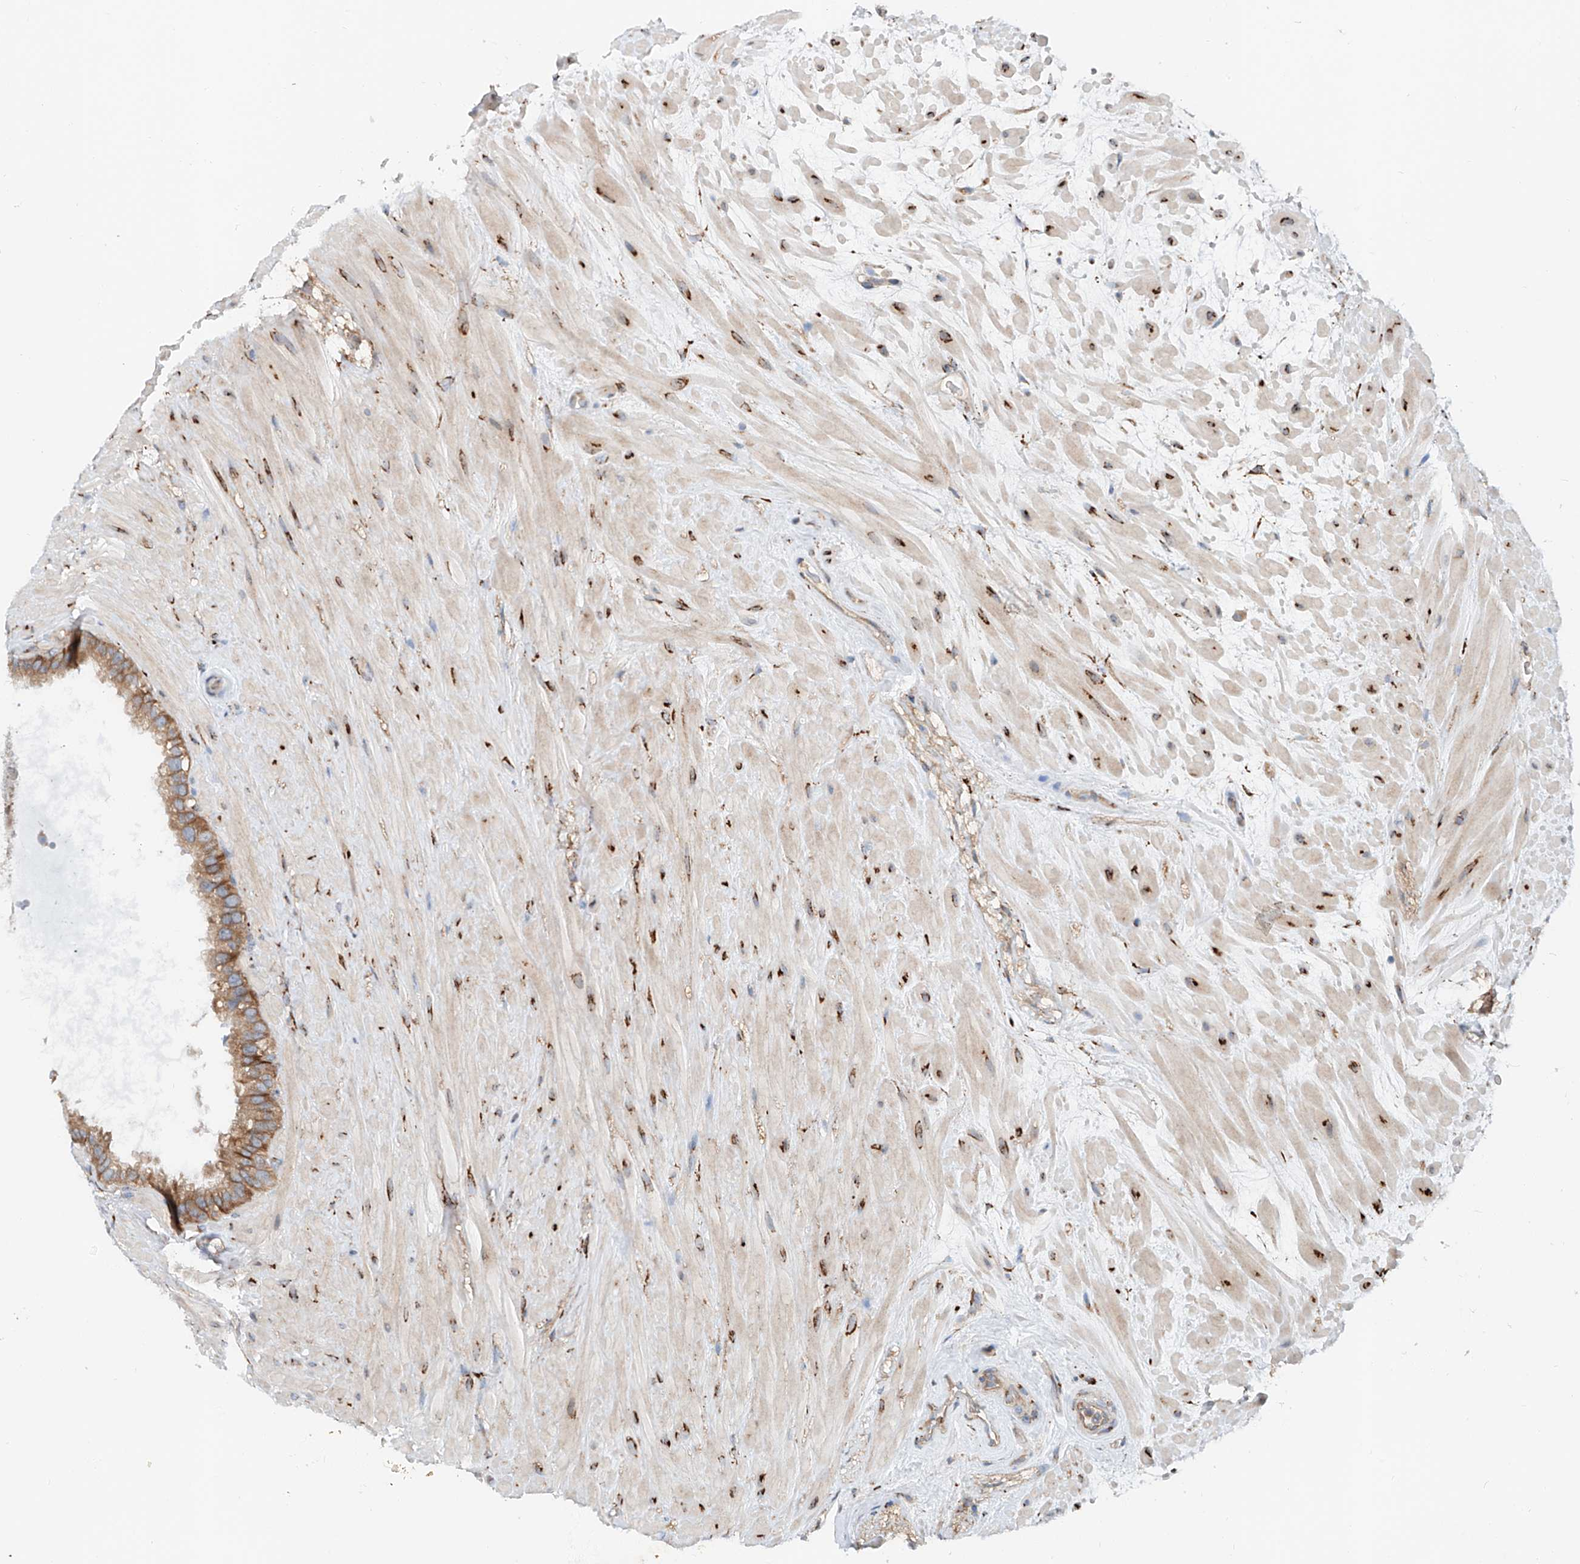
{"staining": {"intensity": "moderate", "quantity": ">75%", "location": "cytoplasmic/membranous"}, "tissue": "seminal vesicle", "cell_type": "Glandular cells", "image_type": "normal", "snomed": [{"axis": "morphology", "description": "Normal tissue, NOS"}, {"axis": "topography", "description": "Seminal veicle"}], "caption": "DAB immunohistochemical staining of benign seminal vesicle exhibits moderate cytoplasmic/membranous protein positivity in approximately >75% of glandular cells.", "gene": "SNAP29", "patient": {"sex": "male", "age": 80}}